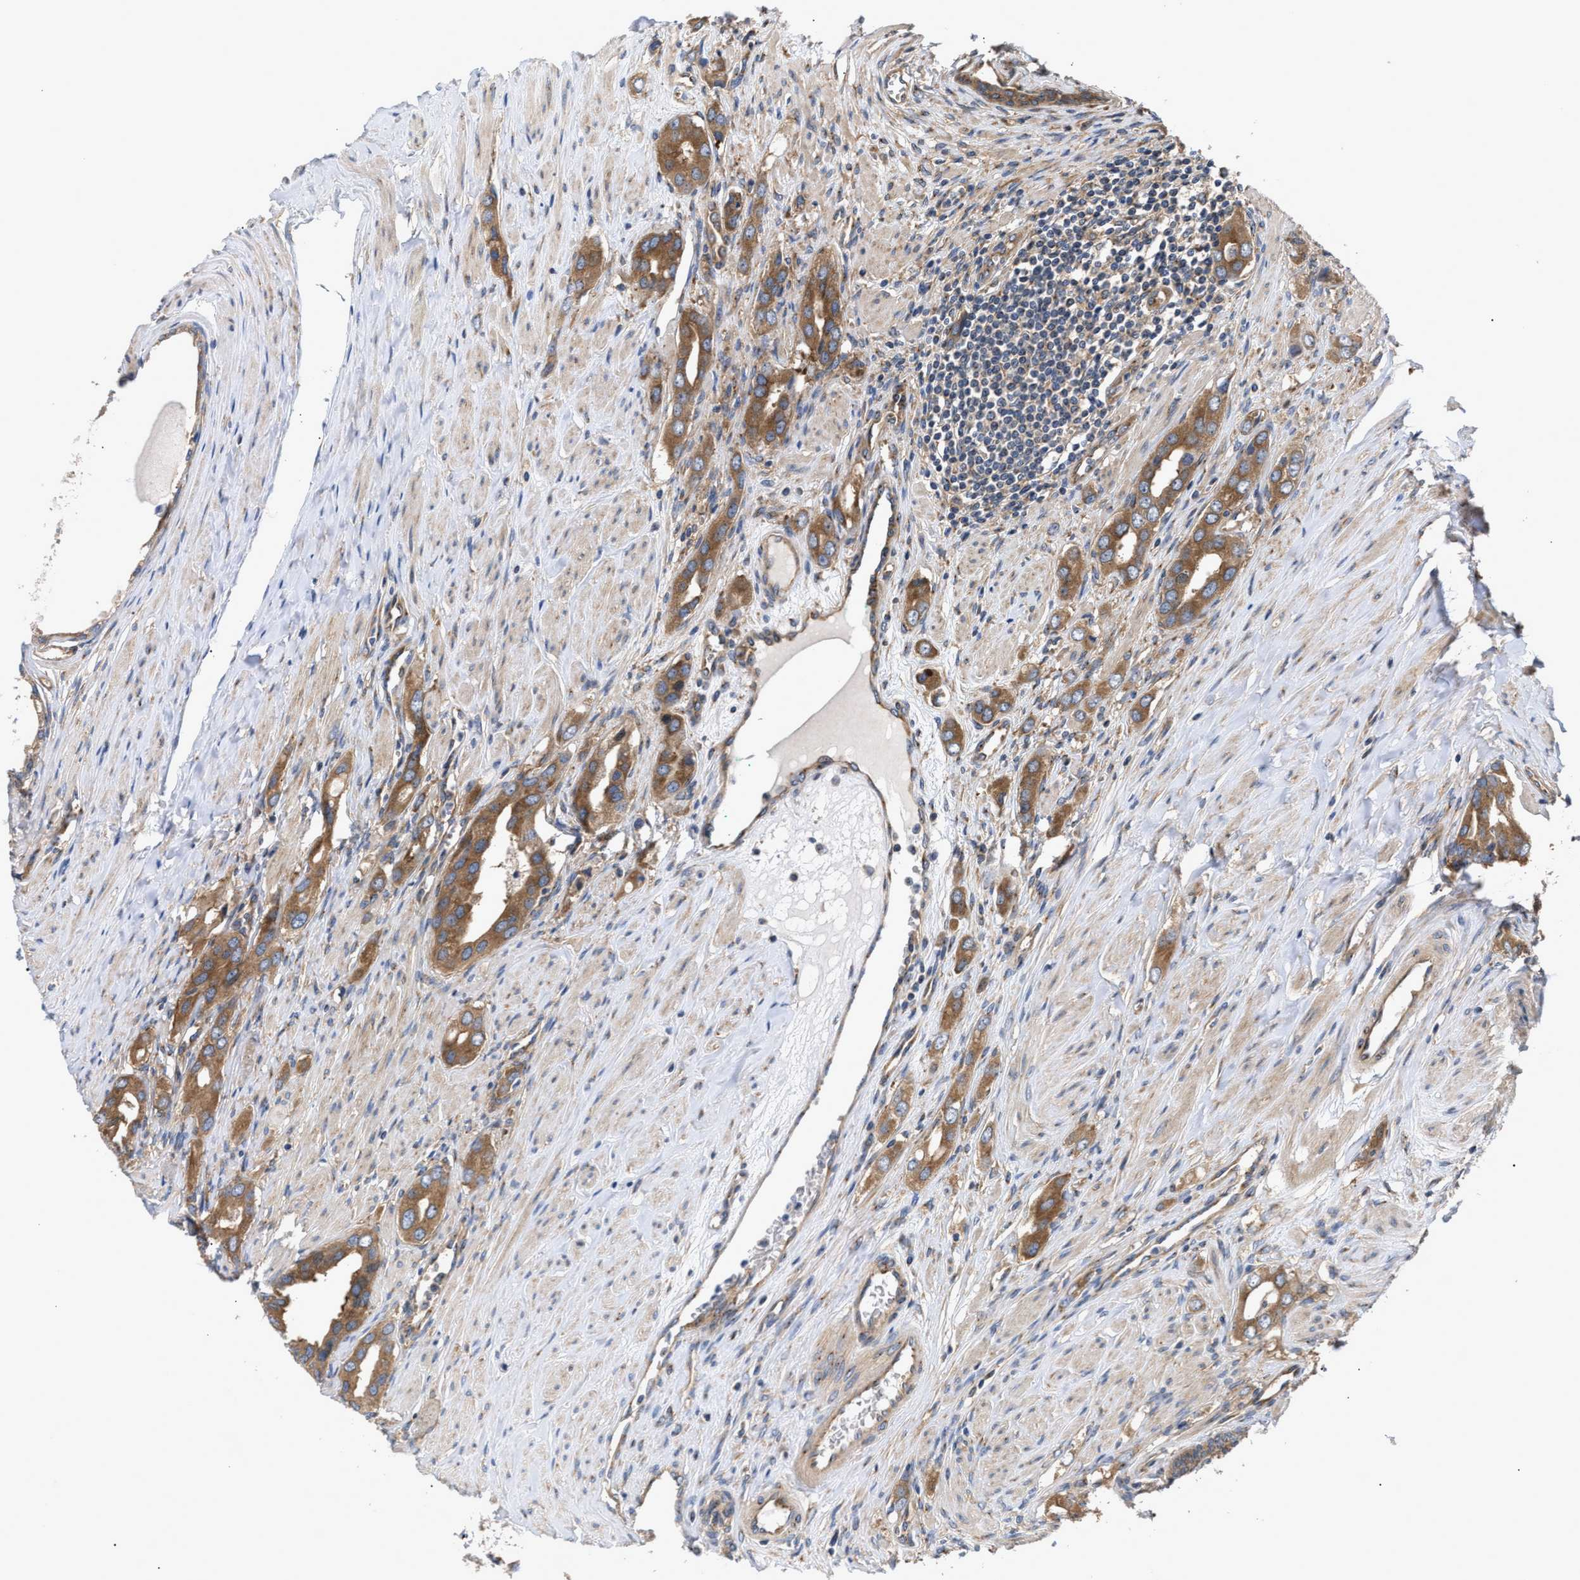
{"staining": {"intensity": "moderate", "quantity": ">75%", "location": "cytoplasmic/membranous"}, "tissue": "prostate cancer", "cell_type": "Tumor cells", "image_type": "cancer", "snomed": [{"axis": "morphology", "description": "Adenocarcinoma, High grade"}, {"axis": "topography", "description": "Prostate"}], "caption": "Human prostate cancer stained with a protein marker displays moderate staining in tumor cells.", "gene": "LAPTM4B", "patient": {"sex": "male", "age": 52}}